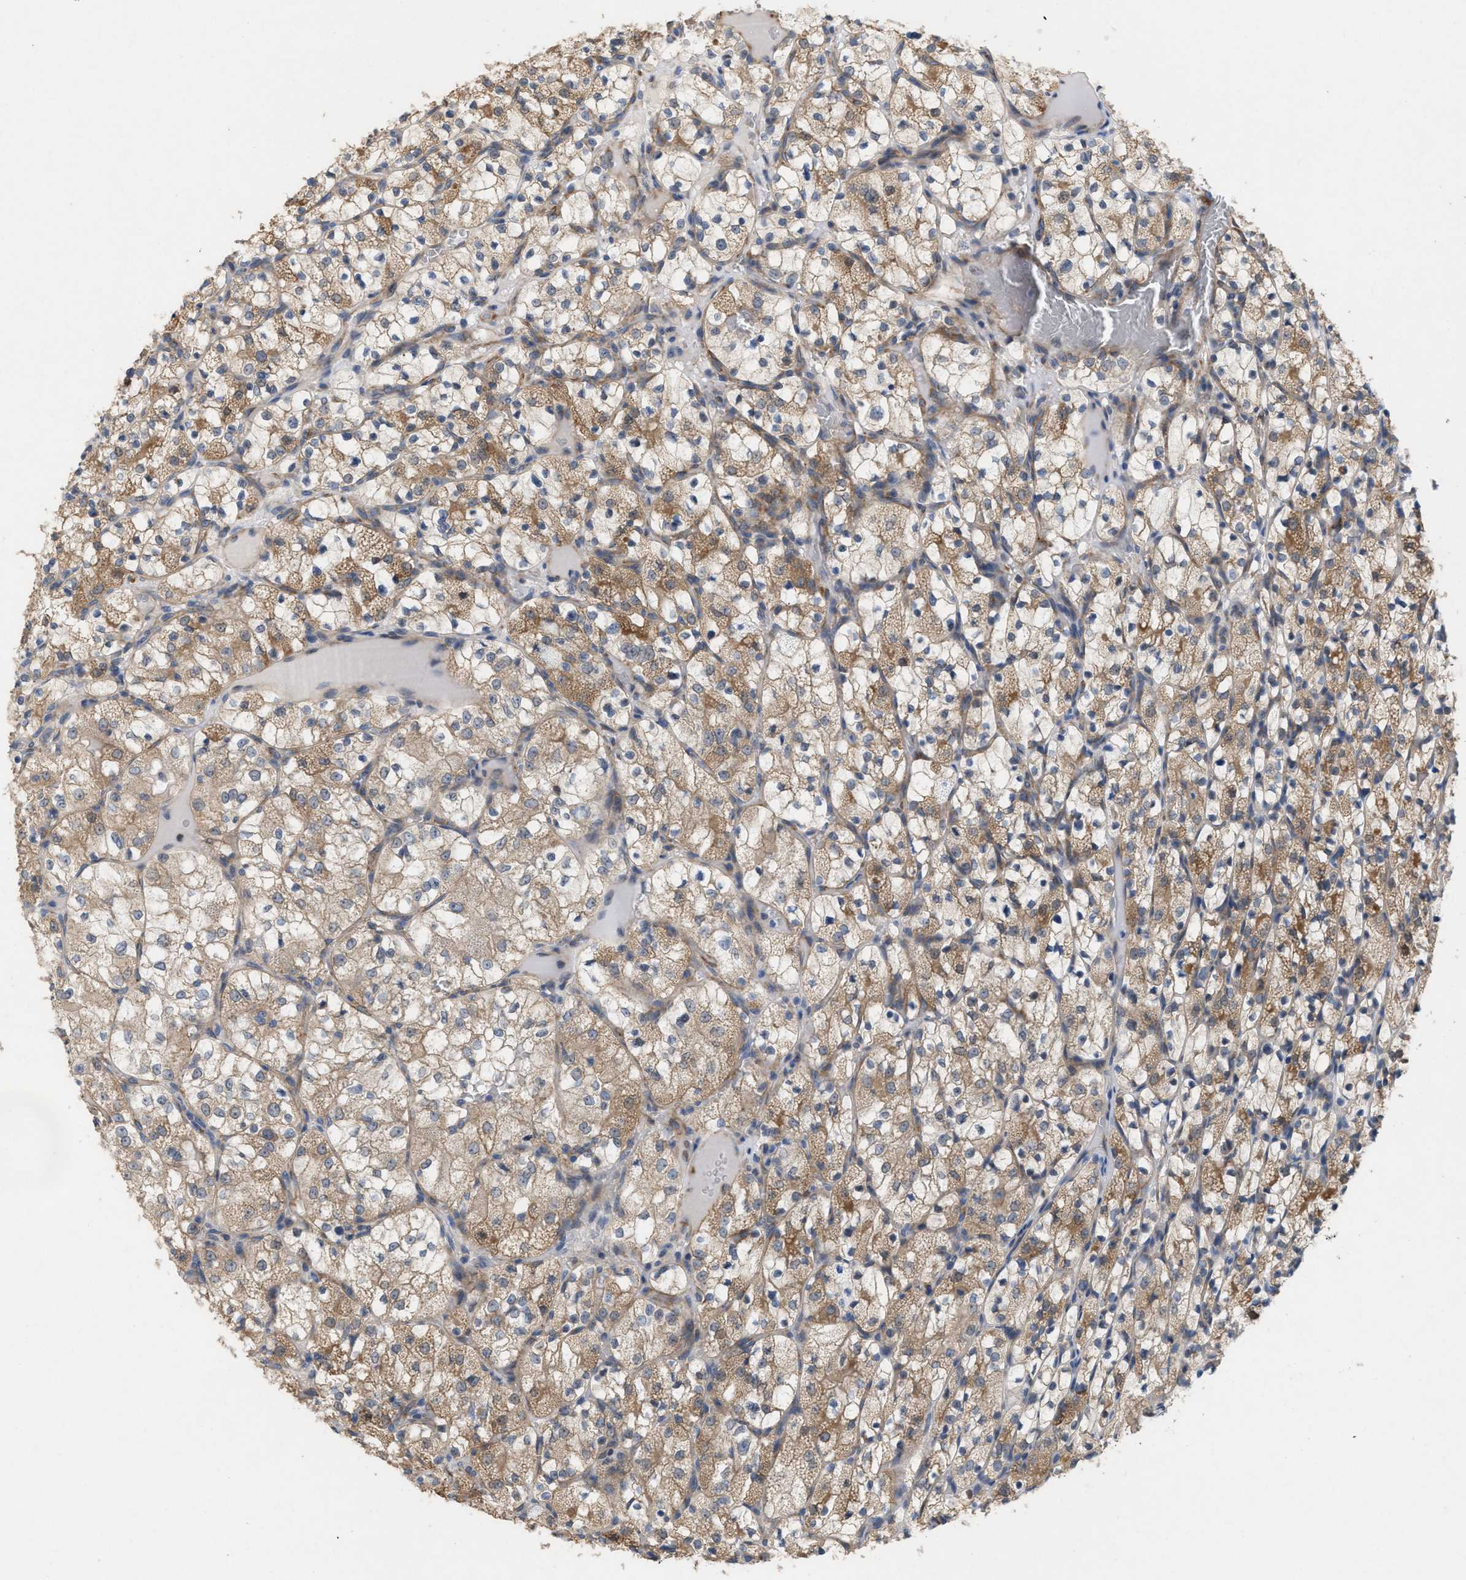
{"staining": {"intensity": "moderate", "quantity": "25%-75%", "location": "cytoplasmic/membranous"}, "tissue": "renal cancer", "cell_type": "Tumor cells", "image_type": "cancer", "snomed": [{"axis": "morphology", "description": "Adenocarcinoma, NOS"}, {"axis": "topography", "description": "Kidney"}], "caption": "Tumor cells display medium levels of moderate cytoplasmic/membranous positivity in about 25%-75% of cells in human renal cancer.", "gene": "UBAP2", "patient": {"sex": "female", "age": 69}}